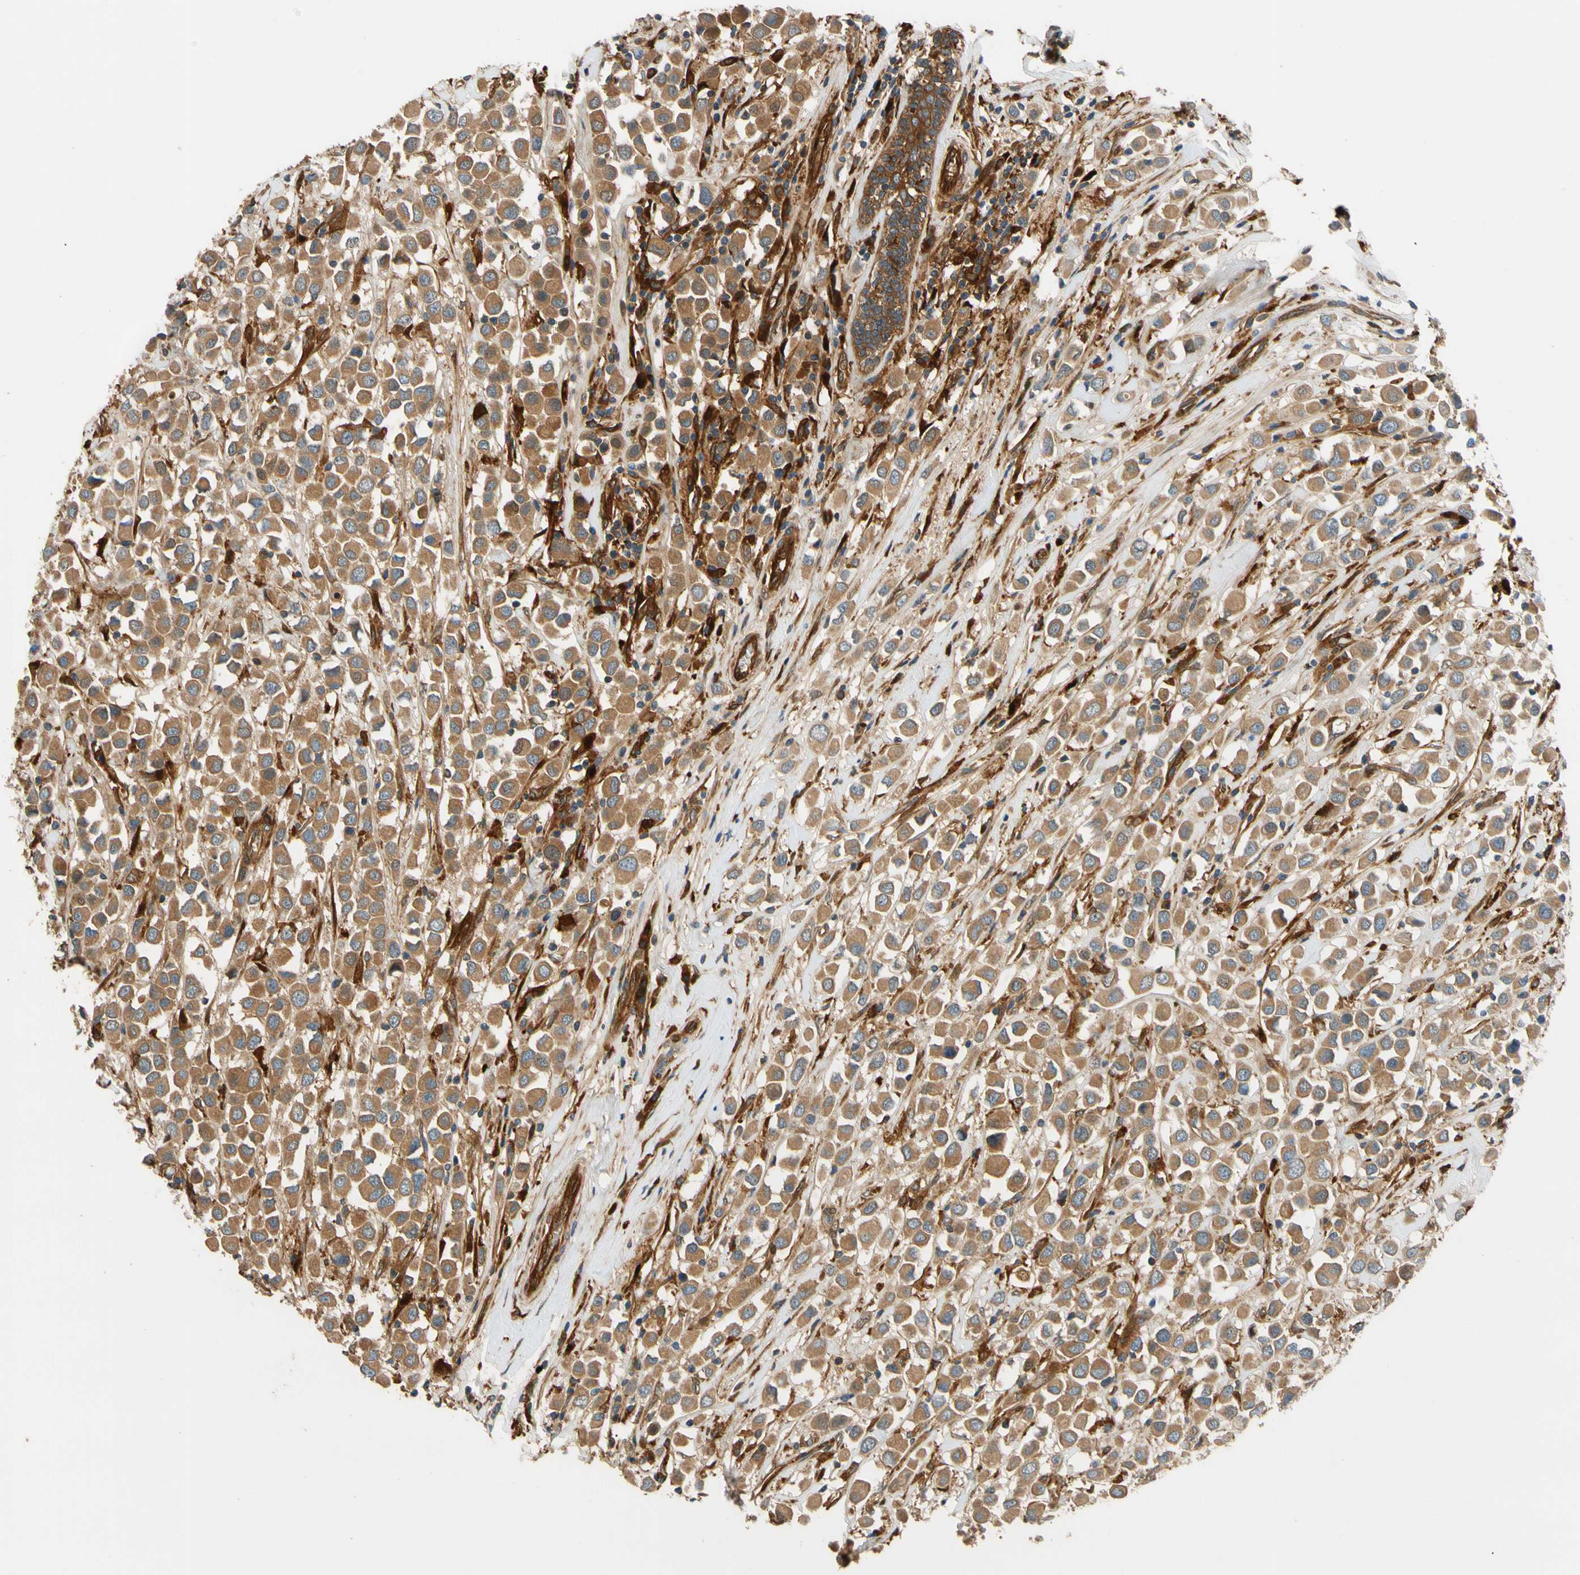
{"staining": {"intensity": "moderate", "quantity": ">75%", "location": "cytoplasmic/membranous"}, "tissue": "breast cancer", "cell_type": "Tumor cells", "image_type": "cancer", "snomed": [{"axis": "morphology", "description": "Duct carcinoma"}, {"axis": "topography", "description": "Breast"}], "caption": "Tumor cells demonstrate medium levels of moderate cytoplasmic/membranous positivity in approximately >75% of cells in infiltrating ductal carcinoma (breast).", "gene": "PARP14", "patient": {"sex": "female", "age": 61}}